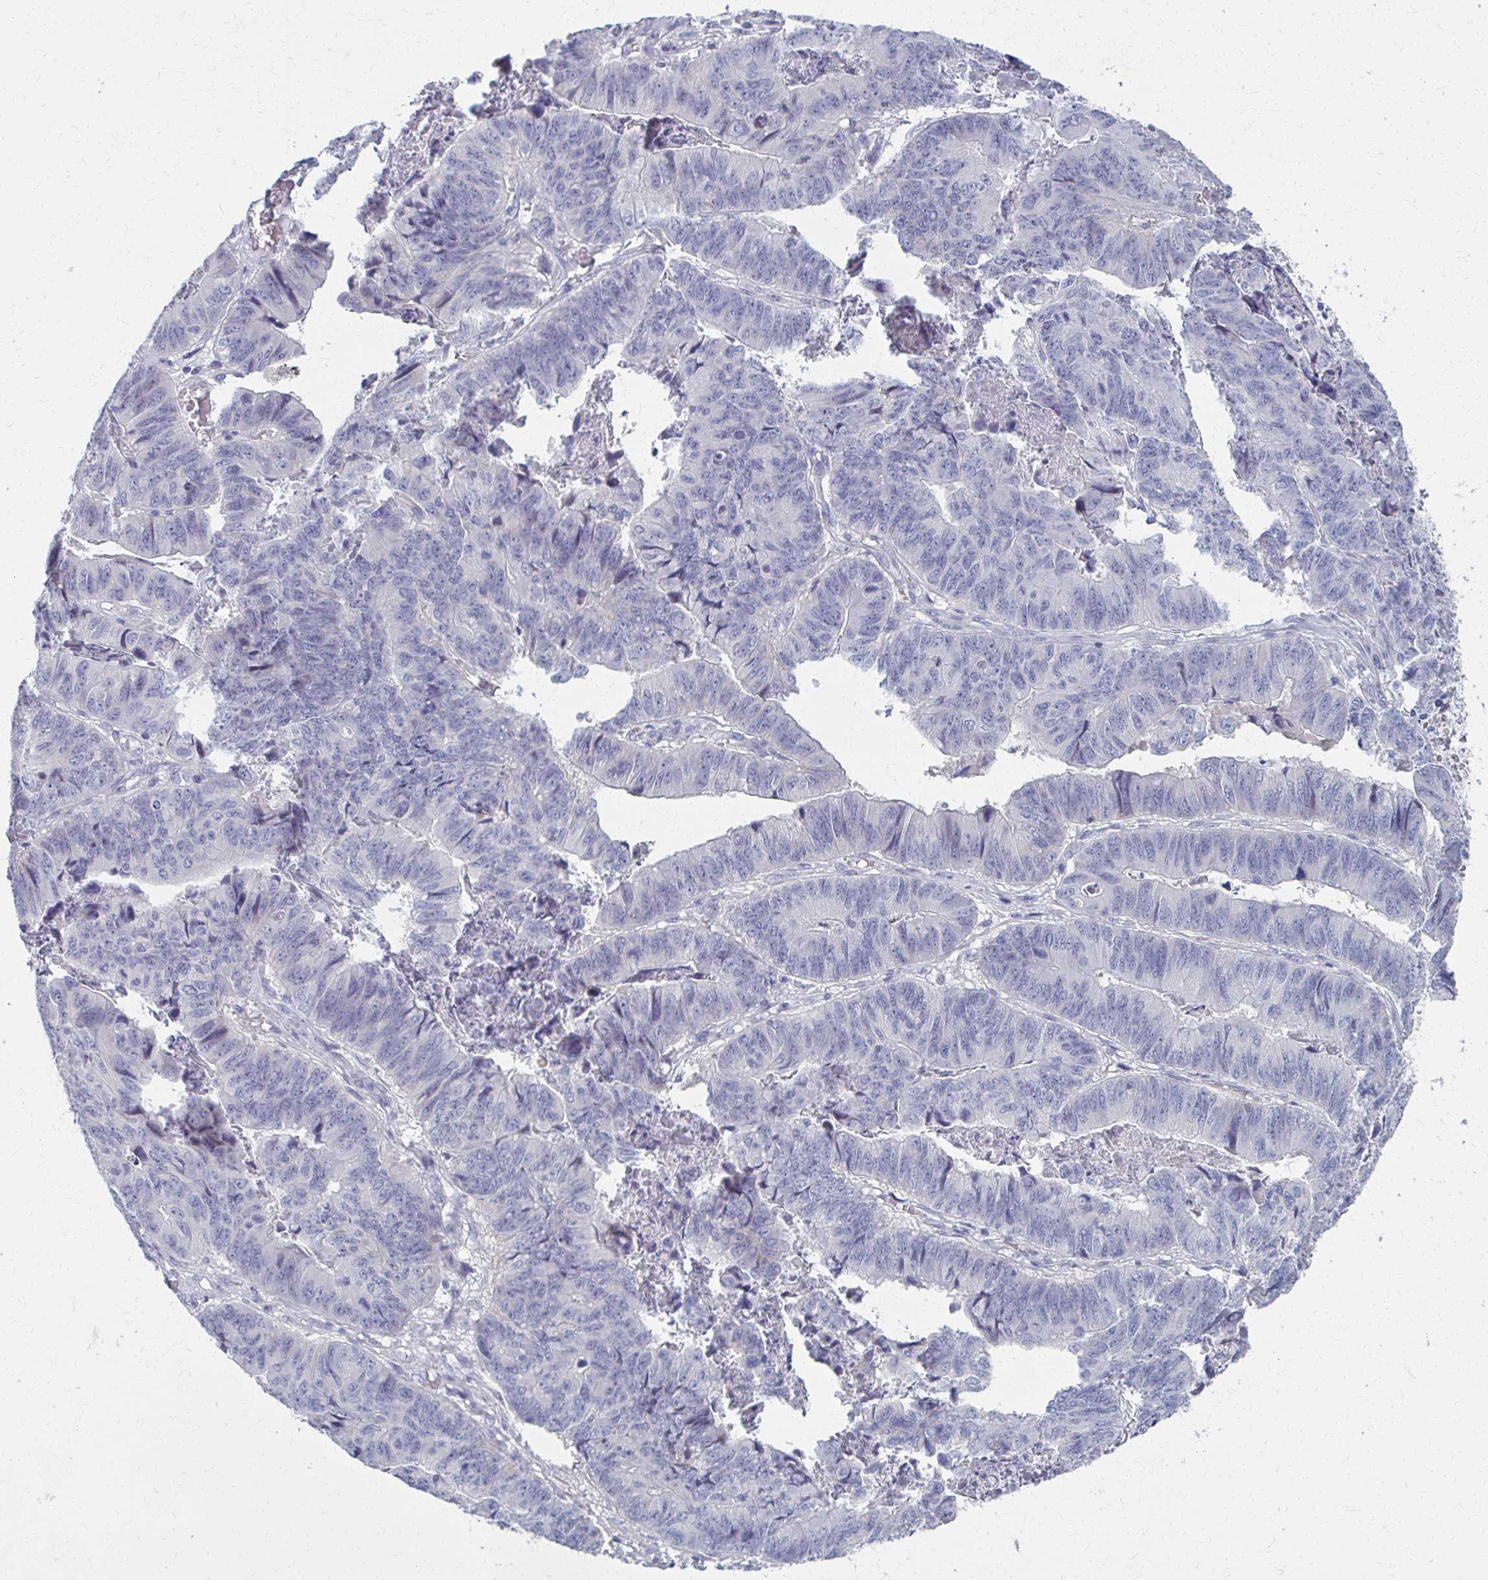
{"staining": {"intensity": "negative", "quantity": "none", "location": "none"}, "tissue": "stomach cancer", "cell_type": "Tumor cells", "image_type": "cancer", "snomed": [{"axis": "morphology", "description": "Adenocarcinoma, NOS"}, {"axis": "topography", "description": "Stomach, lower"}], "caption": "The image shows no significant positivity in tumor cells of stomach cancer (adenocarcinoma).", "gene": "MS4A2", "patient": {"sex": "male", "age": 77}}